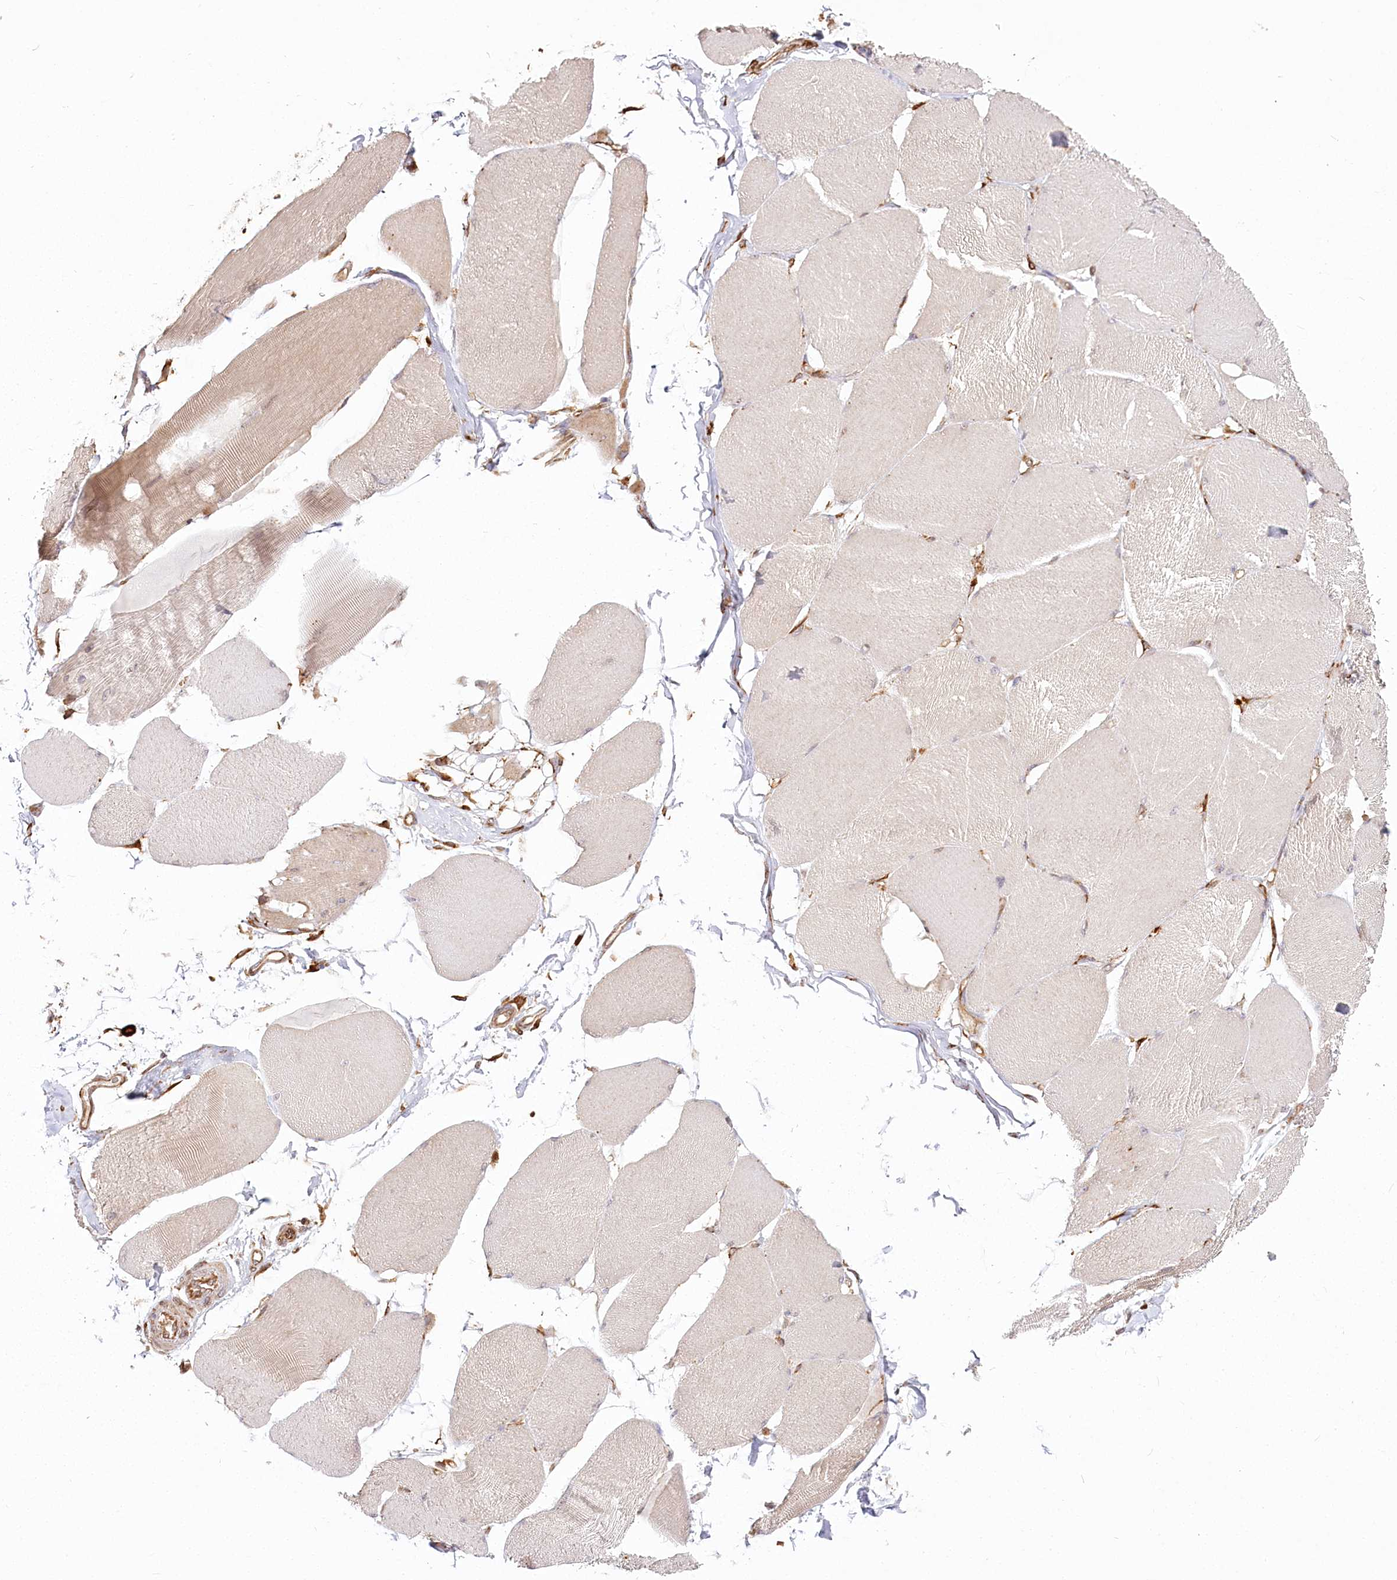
{"staining": {"intensity": "weak", "quantity": "<25%", "location": "cytoplasmic/membranous"}, "tissue": "skeletal muscle", "cell_type": "Myocytes", "image_type": "normal", "snomed": [{"axis": "morphology", "description": "Normal tissue, NOS"}, {"axis": "topography", "description": "Skin"}, {"axis": "topography", "description": "Skeletal muscle"}], "caption": "This is a micrograph of immunohistochemistry staining of unremarkable skeletal muscle, which shows no positivity in myocytes.", "gene": "FAM13A", "patient": {"sex": "male", "age": 83}}